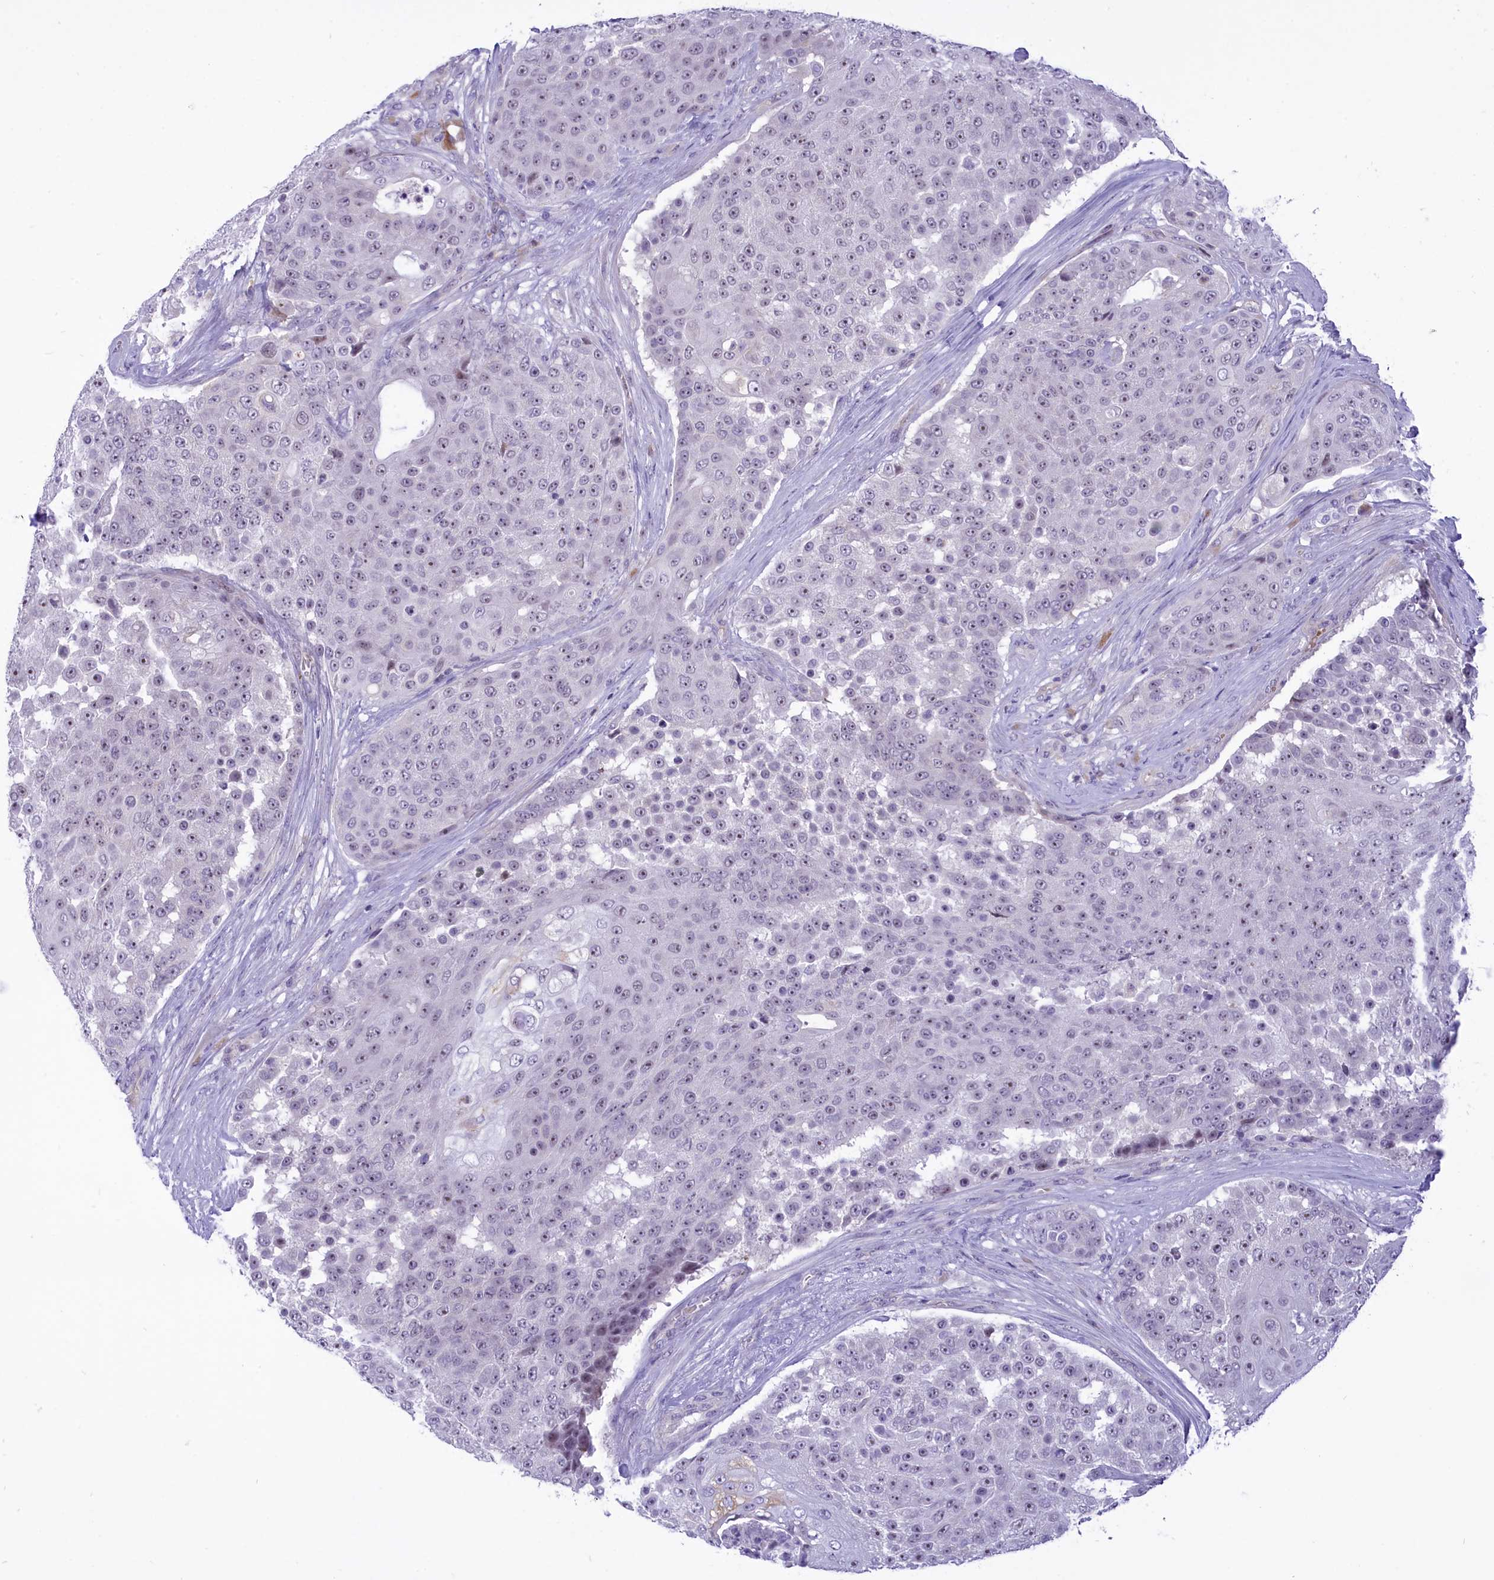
{"staining": {"intensity": "negative", "quantity": "none", "location": "none"}, "tissue": "urothelial cancer", "cell_type": "Tumor cells", "image_type": "cancer", "snomed": [{"axis": "morphology", "description": "Urothelial carcinoma, High grade"}, {"axis": "topography", "description": "Urinary bladder"}], "caption": "A histopathology image of human high-grade urothelial carcinoma is negative for staining in tumor cells.", "gene": "DCAF16", "patient": {"sex": "female", "age": 63}}